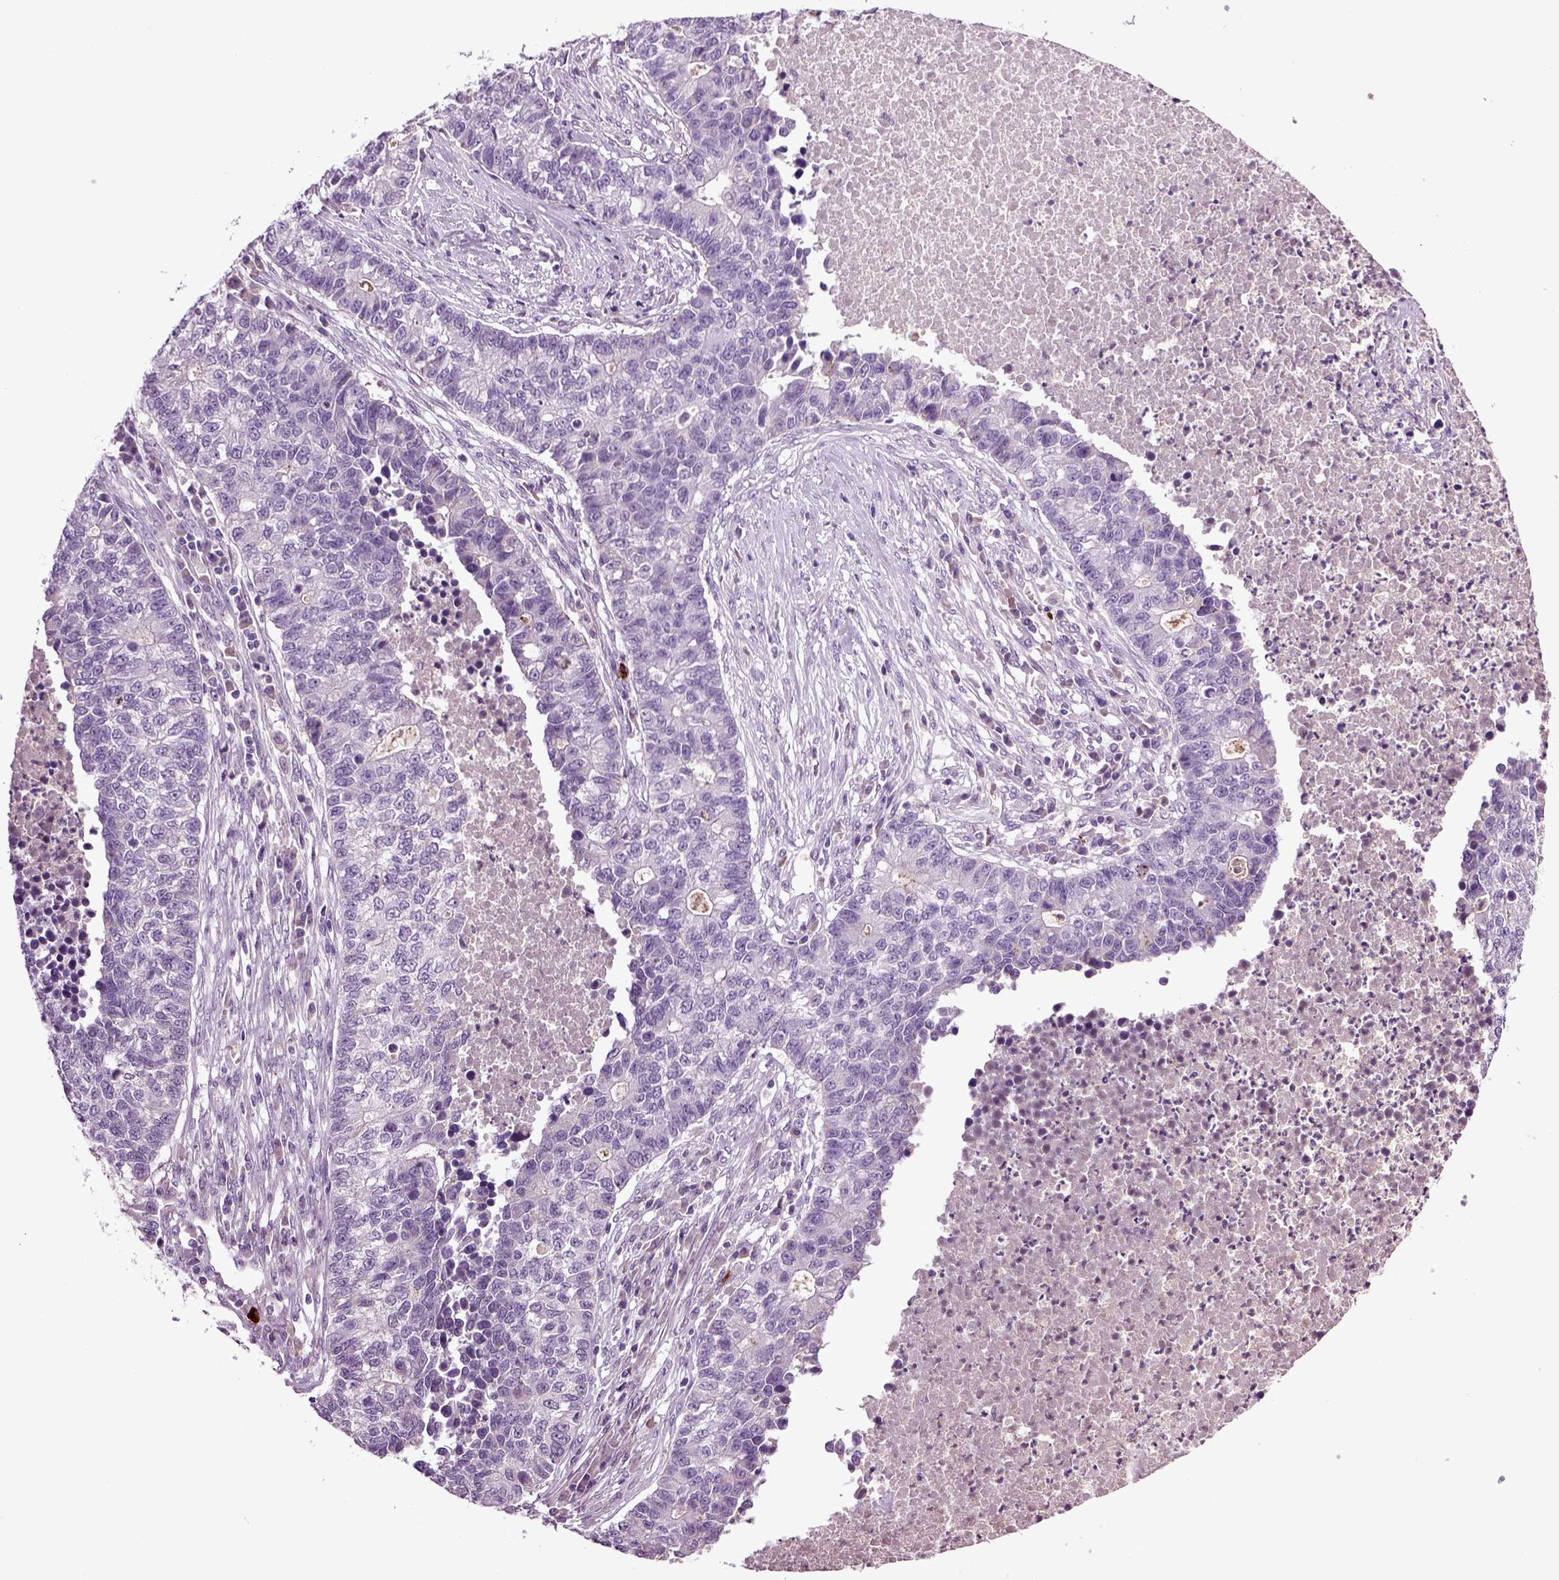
{"staining": {"intensity": "negative", "quantity": "none", "location": "none"}, "tissue": "lung cancer", "cell_type": "Tumor cells", "image_type": "cancer", "snomed": [{"axis": "morphology", "description": "Adenocarcinoma, NOS"}, {"axis": "topography", "description": "Lung"}], "caption": "Lung cancer was stained to show a protein in brown. There is no significant expression in tumor cells. Nuclei are stained in blue.", "gene": "FGF11", "patient": {"sex": "male", "age": 57}}